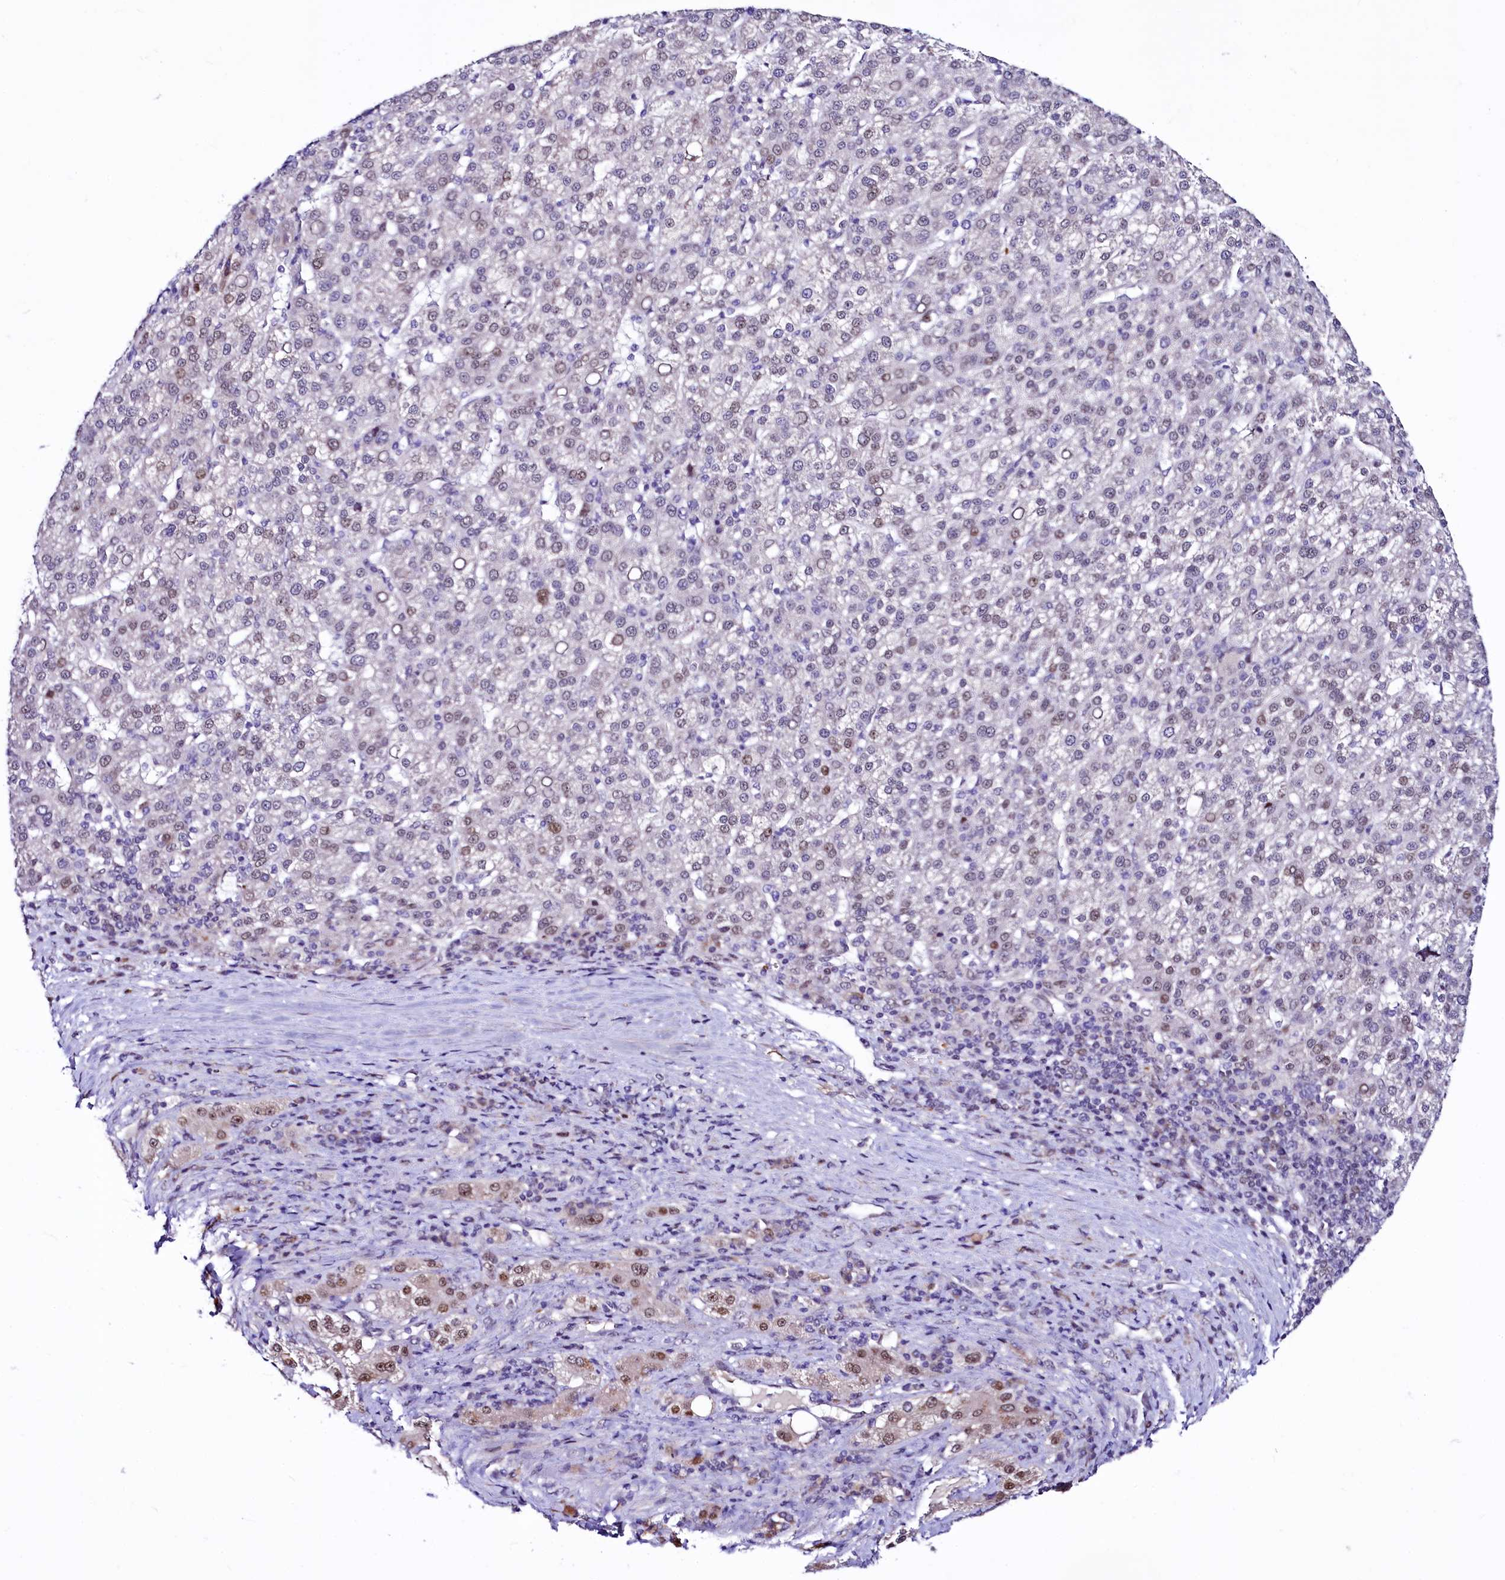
{"staining": {"intensity": "weak", "quantity": "25%-75%", "location": "nuclear"}, "tissue": "liver cancer", "cell_type": "Tumor cells", "image_type": "cancer", "snomed": [{"axis": "morphology", "description": "Carcinoma, Hepatocellular, NOS"}, {"axis": "topography", "description": "Liver"}], "caption": "Immunohistochemical staining of human liver cancer (hepatocellular carcinoma) demonstrates weak nuclear protein staining in approximately 25%-75% of tumor cells. Nuclei are stained in blue.", "gene": "LEUTX", "patient": {"sex": "female", "age": 58}}